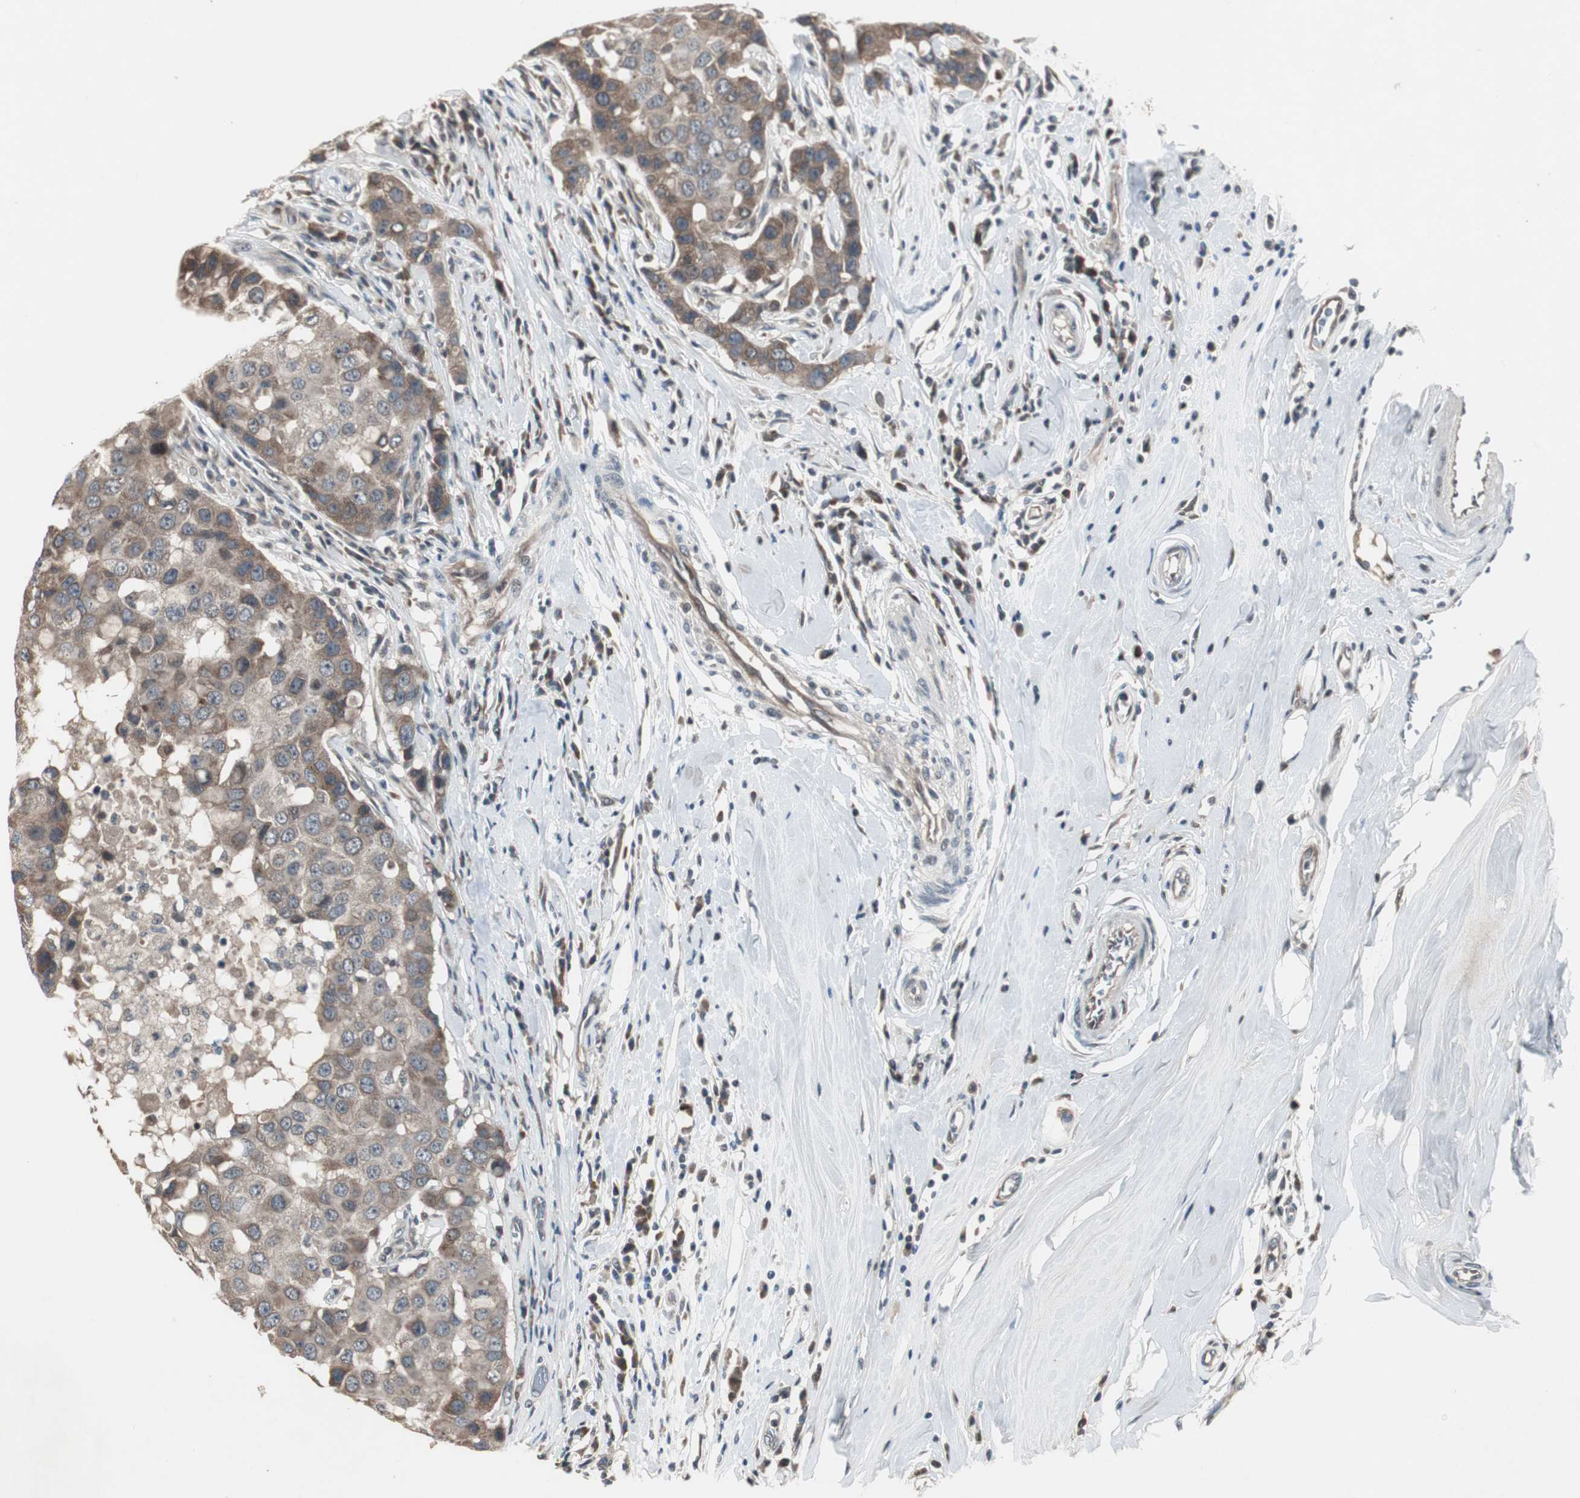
{"staining": {"intensity": "weak", "quantity": ">75%", "location": "cytoplasmic/membranous"}, "tissue": "breast cancer", "cell_type": "Tumor cells", "image_type": "cancer", "snomed": [{"axis": "morphology", "description": "Duct carcinoma"}, {"axis": "topography", "description": "Breast"}], "caption": "Tumor cells display weak cytoplasmic/membranous expression in approximately >75% of cells in breast cancer.", "gene": "ZMPSTE24", "patient": {"sex": "female", "age": 27}}